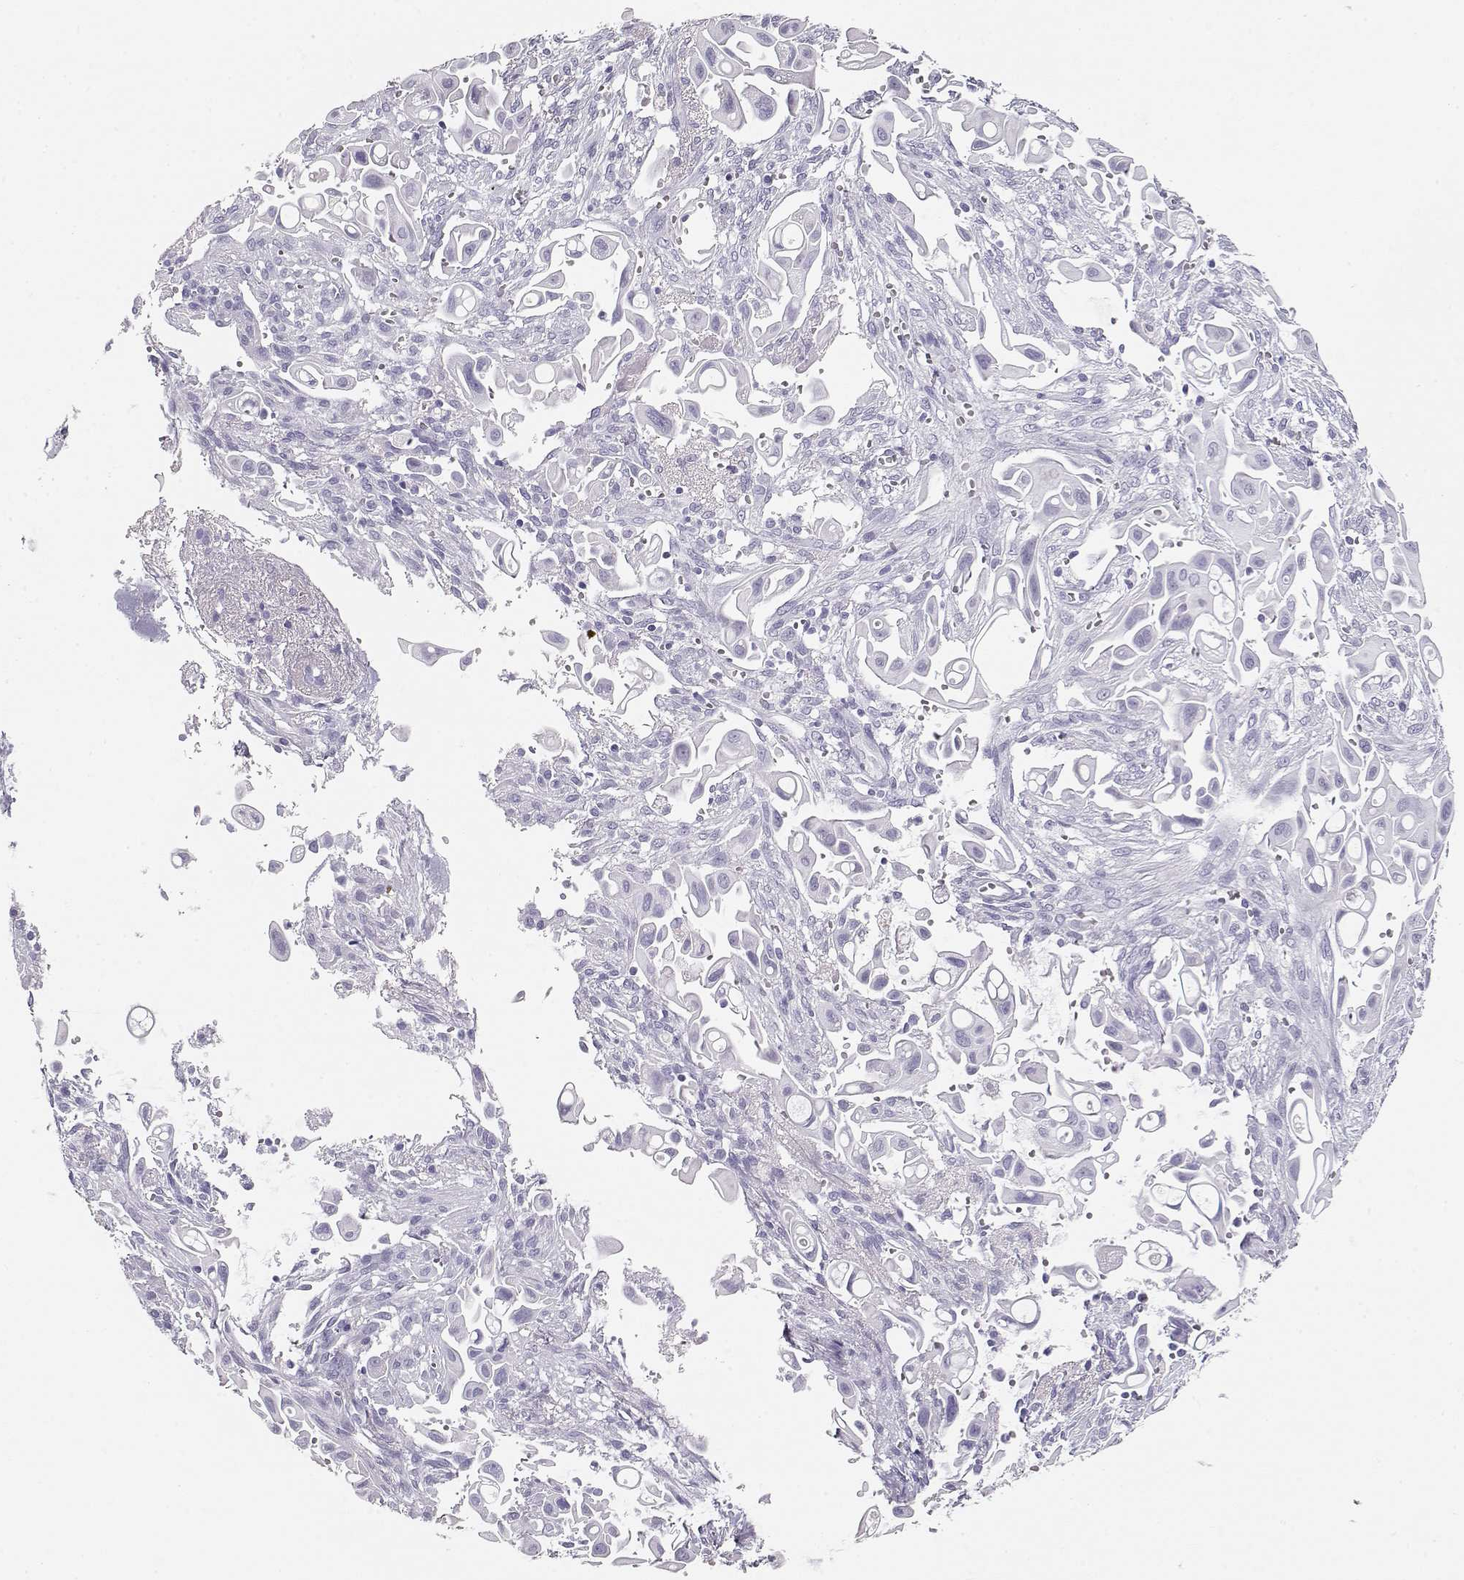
{"staining": {"intensity": "negative", "quantity": "none", "location": "none"}, "tissue": "pancreatic cancer", "cell_type": "Tumor cells", "image_type": "cancer", "snomed": [{"axis": "morphology", "description": "Adenocarcinoma, NOS"}, {"axis": "topography", "description": "Pancreas"}], "caption": "The histopathology image exhibits no staining of tumor cells in pancreatic adenocarcinoma.", "gene": "MAGEC1", "patient": {"sex": "male", "age": 50}}